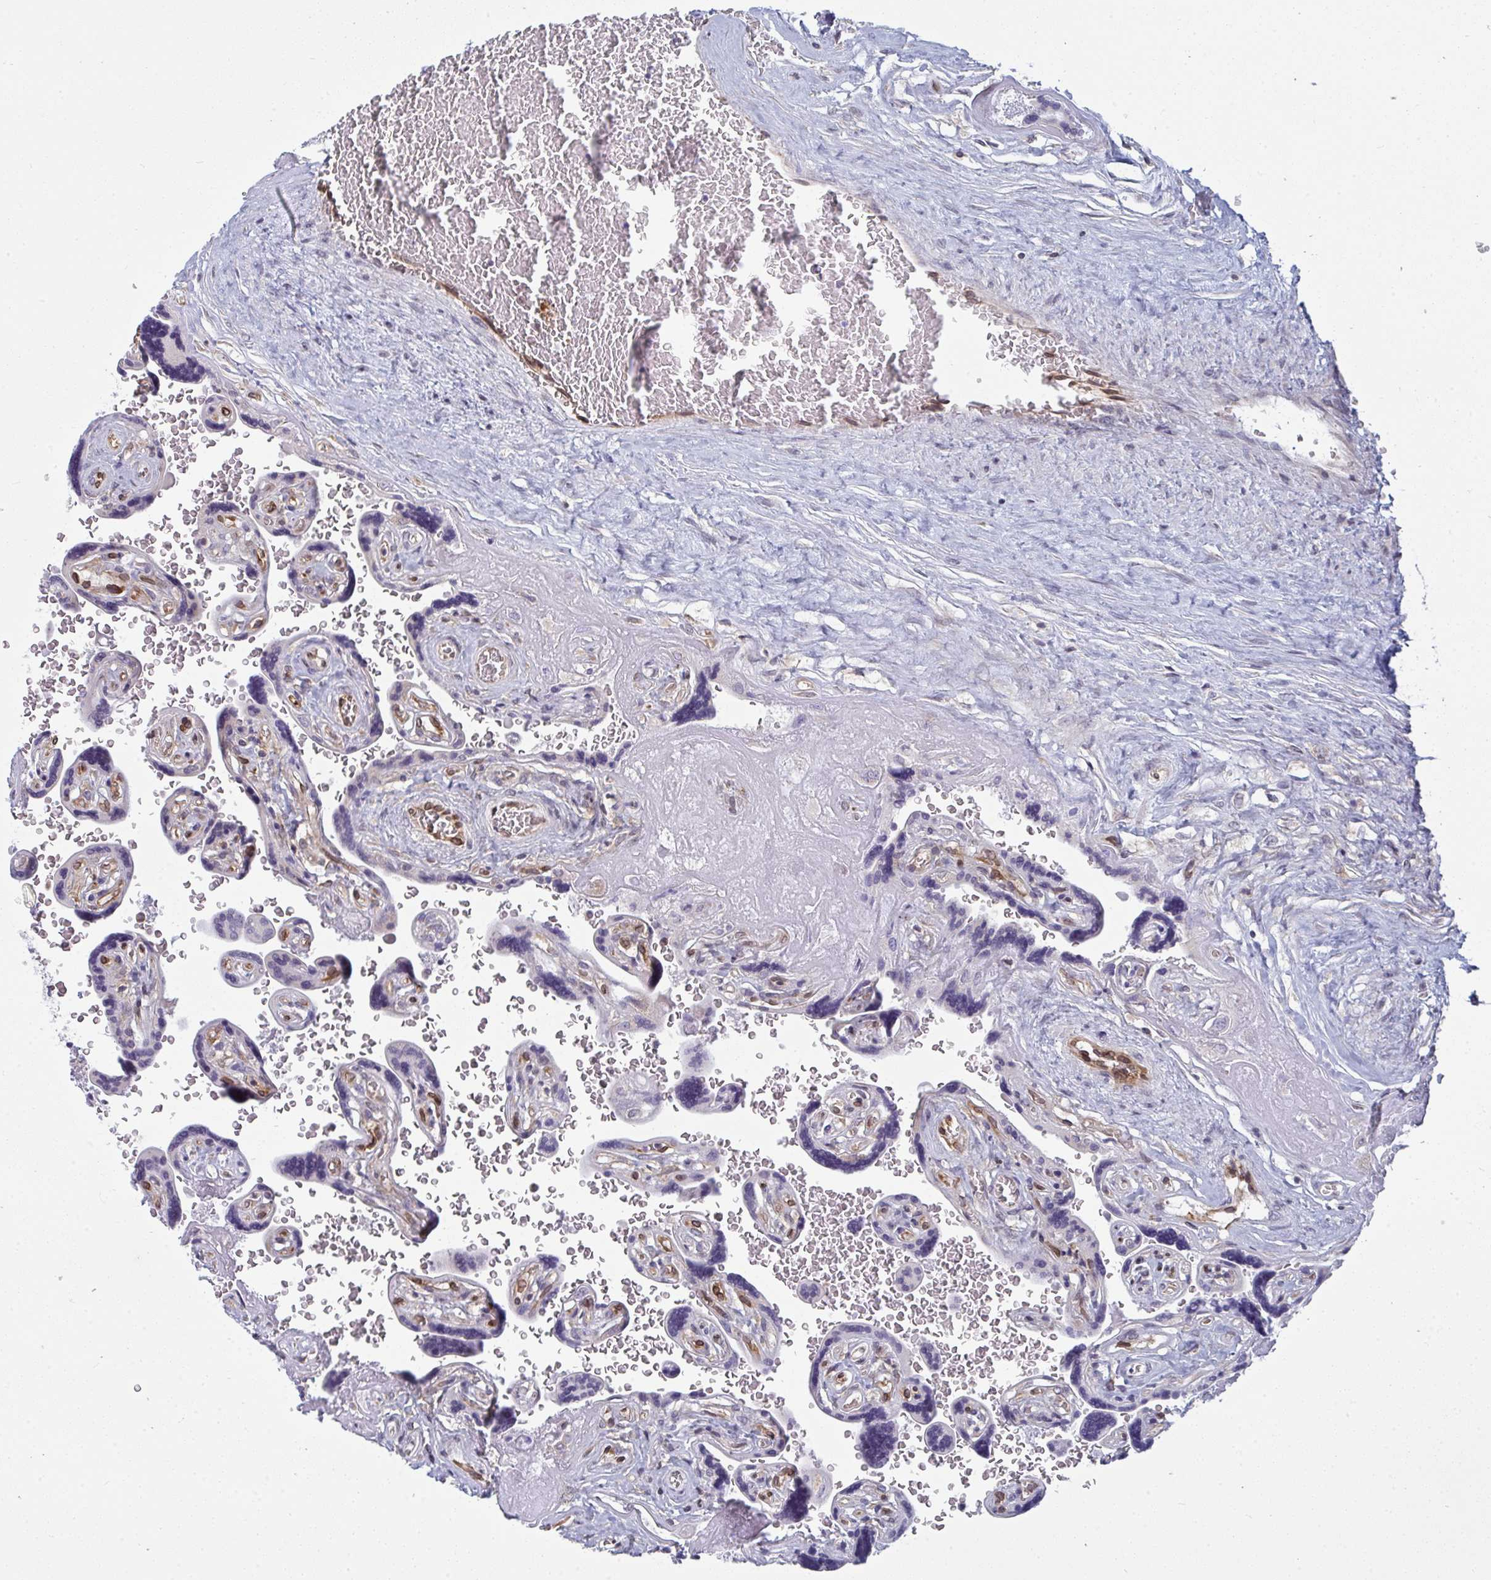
{"staining": {"intensity": "moderate", "quantity": ">75%", "location": "cytoplasmic/membranous"}, "tissue": "placenta", "cell_type": "Decidual cells", "image_type": "normal", "snomed": [{"axis": "morphology", "description": "Normal tissue, NOS"}, {"axis": "topography", "description": "Placenta"}], "caption": "About >75% of decidual cells in benign human placenta exhibit moderate cytoplasmic/membranous protein expression as visualized by brown immunohistochemical staining.", "gene": "LYSMD4", "patient": {"sex": "female", "age": 32}}